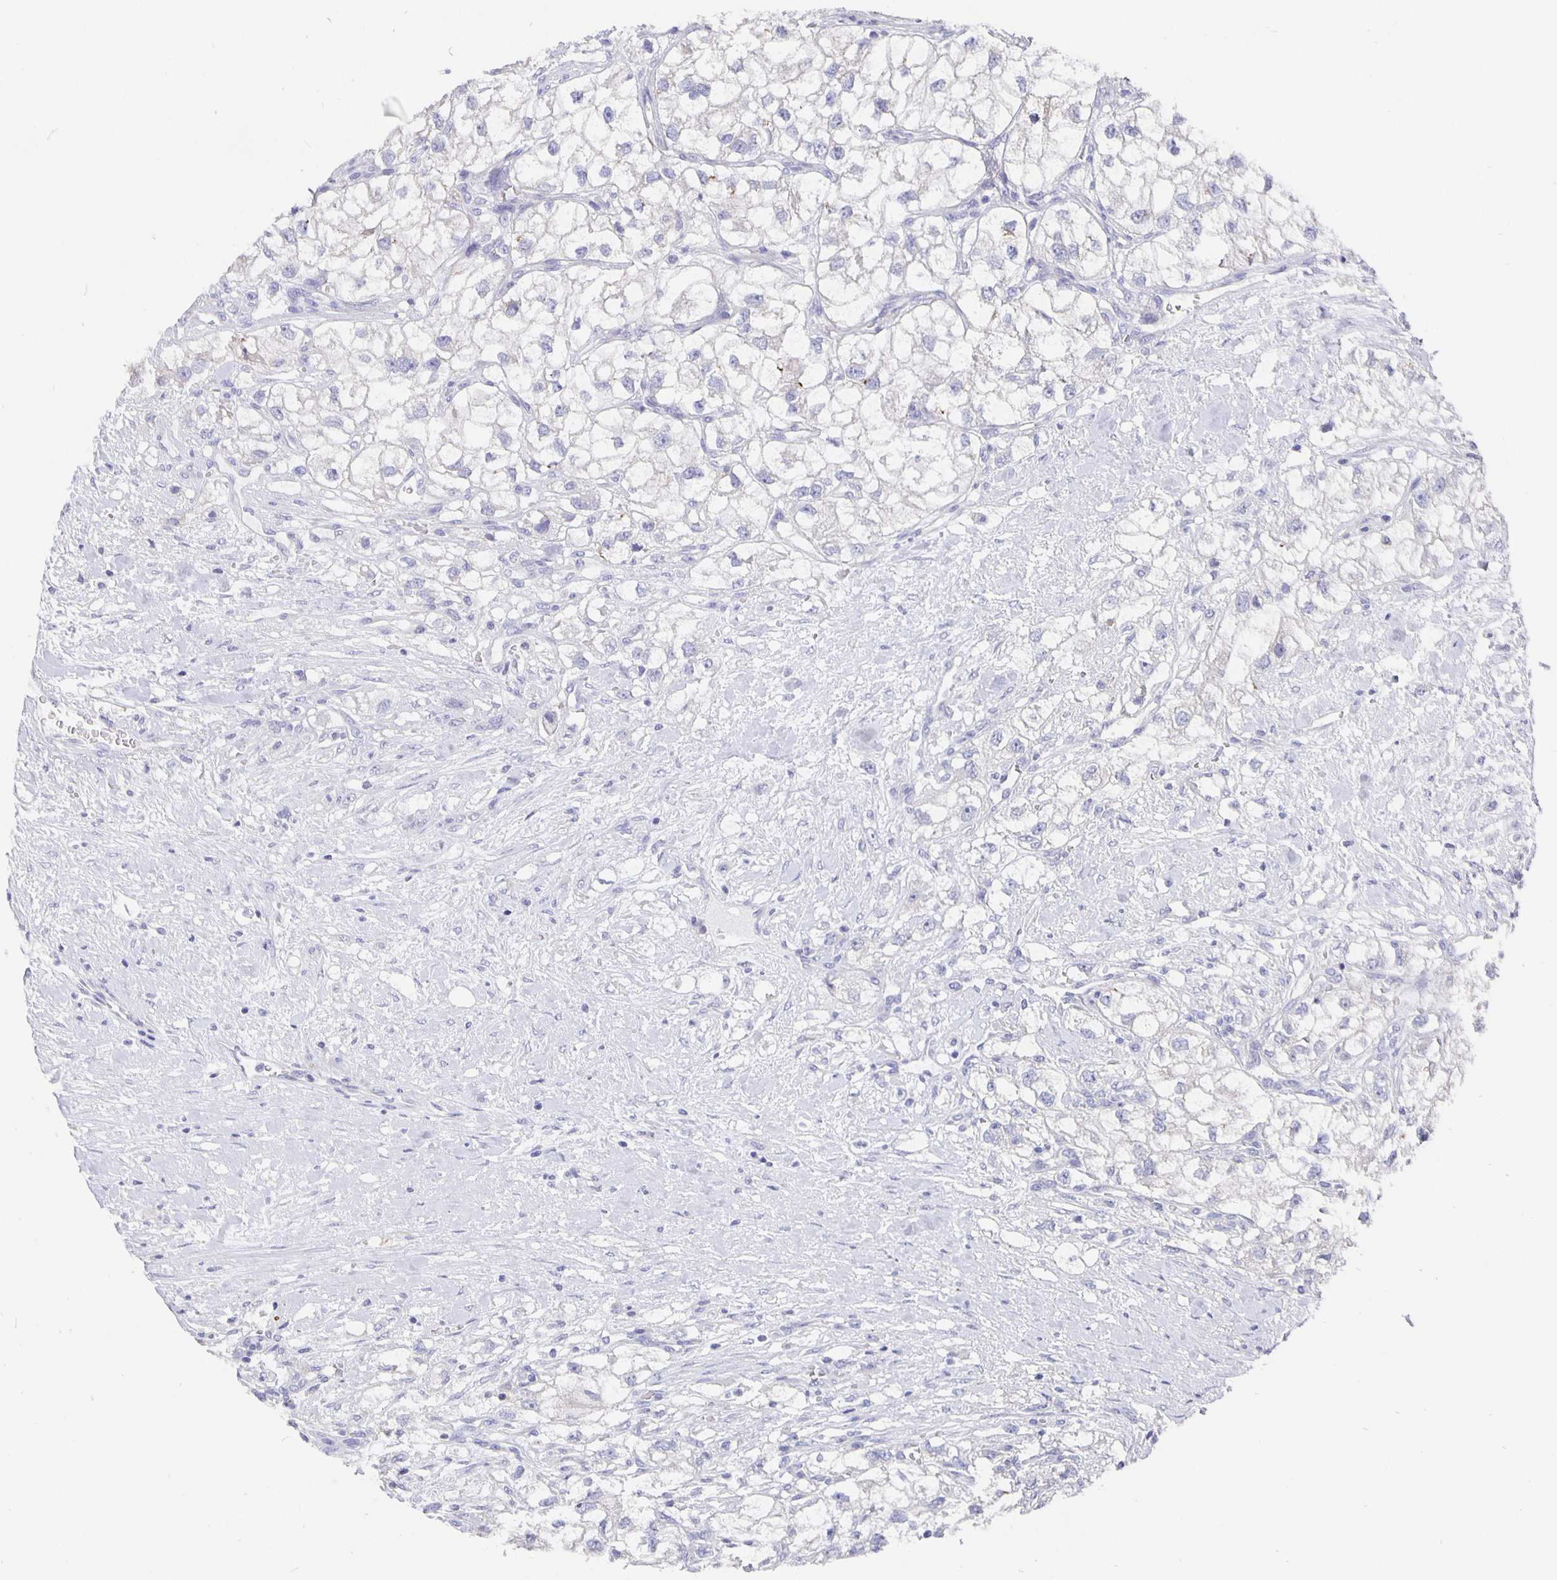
{"staining": {"intensity": "negative", "quantity": "none", "location": "none"}, "tissue": "renal cancer", "cell_type": "Tumor cells", "image_type": "cancer", "snomed": [{"axis": "morphology", "description": "Adenocarcinoma, NOS"}, {"axis": "topography", "description": "Kidney"}], "caption": "An image of renal cancer (adenocarcinoma) stained for a protein exhibits no brown staining in tumor cells.", "gene": "CFAP74", "patient": {"sex": "male", "age": 59}}